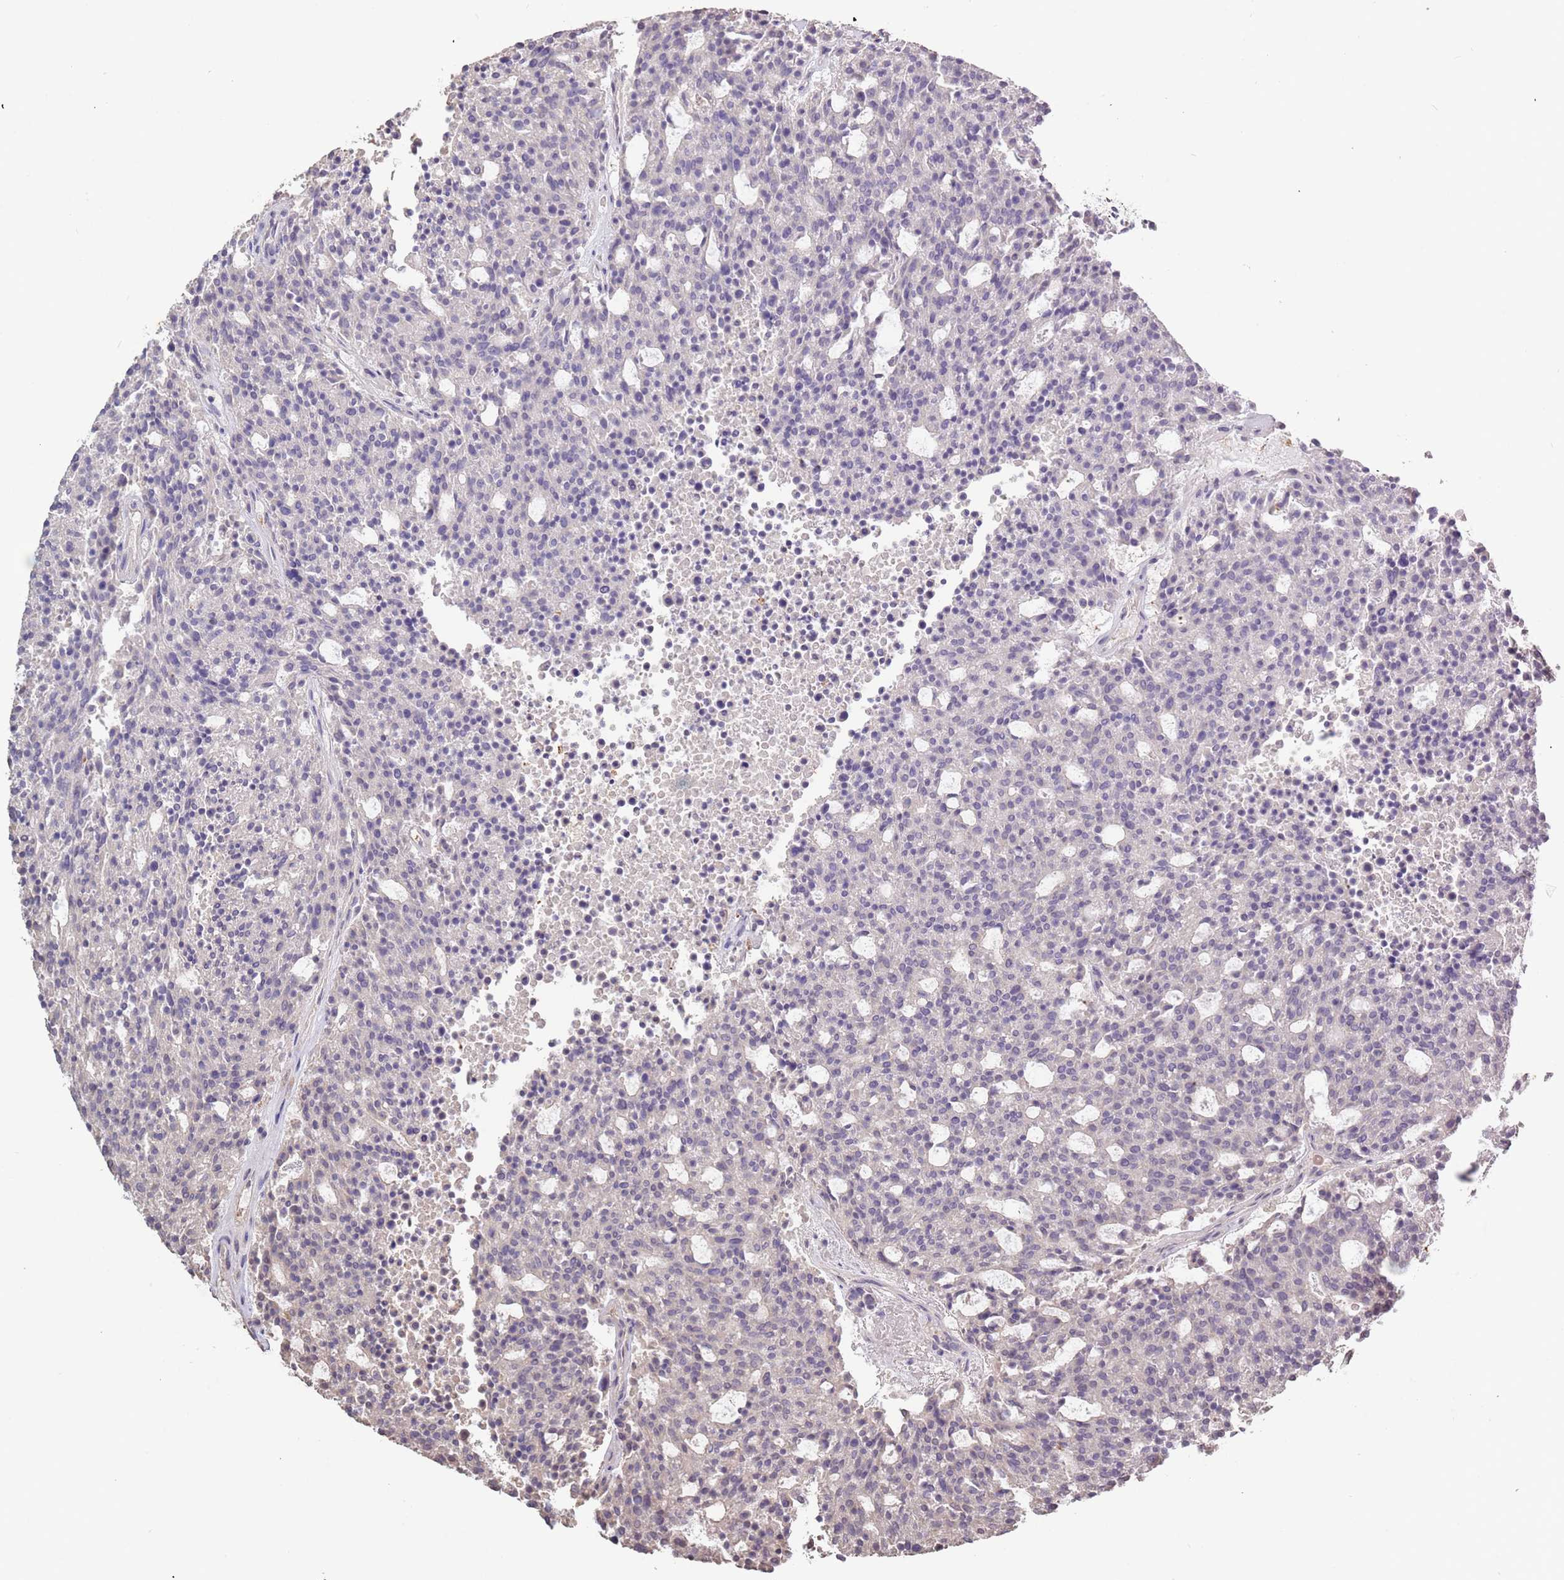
{"staining": {"intensity": "negative", "quantity": "none", "location": "none"}, "tissue": "carcinoid", "cell_type": "Tumor cells", "image_type": "cancer", "snomed": [{"axis": "morphology", "description": "Carcinoid, malignant, NOS"}, {"axis": "topography", "description": "Pancreas"}], "caption": "A histopathology image of carcinoid stained for a protein reveals no brown staining in tumor cells.", "gene": "P2RY13", "patient": {"sex": "female", "age": 54}}